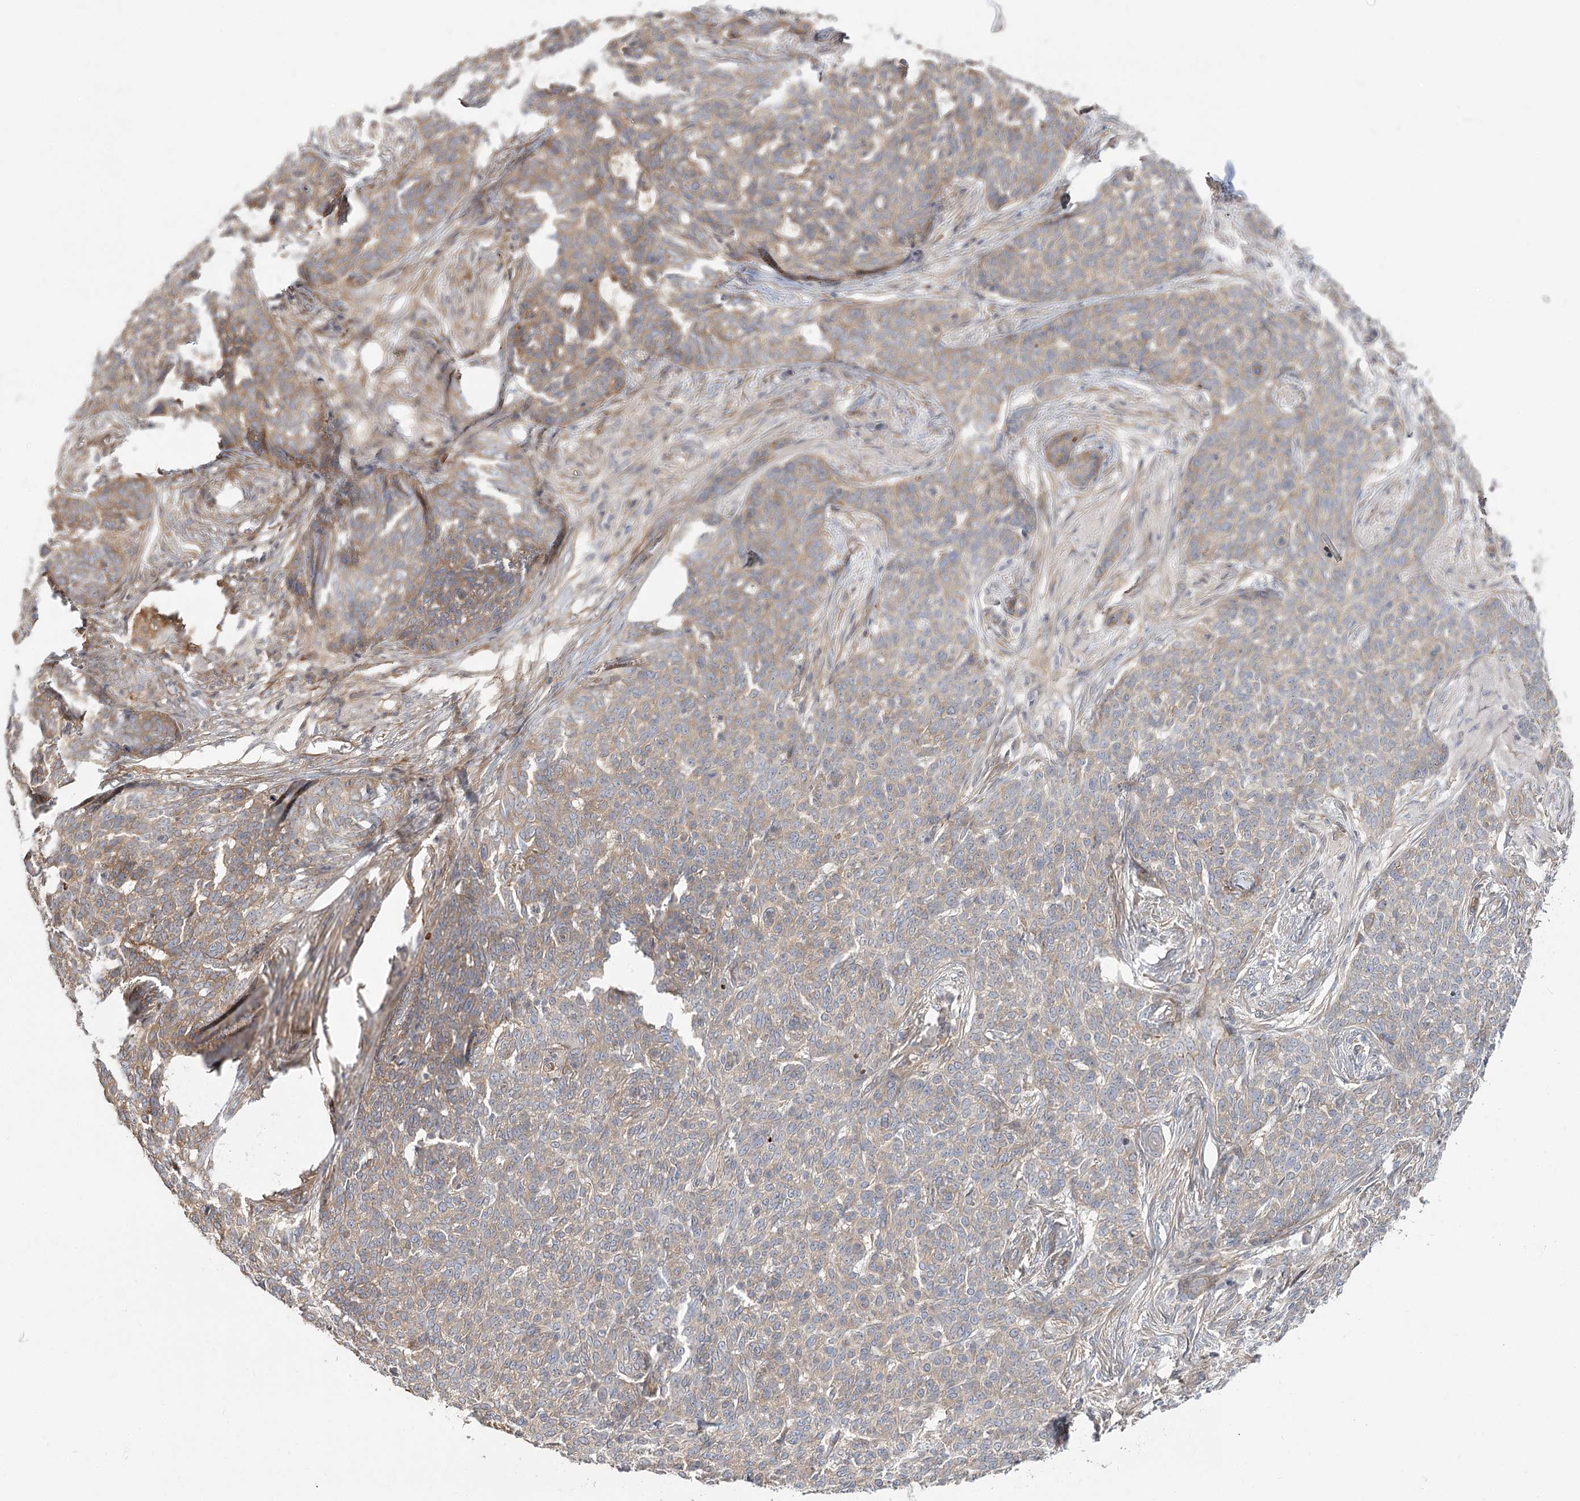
{"staining": {"intensity": "weak", "quantity": ">75%", "location": "cytoplasmic/membranous"}, "tissue": "skin cancer", "cell_type": "Tumor cells", "image_type": "cancer", "snomed": [{"axis": "morphology", "description": "Basal cell carcinoma"}, {"axis": "topography", "description": "Skin"}], "caption": "Tumor cells display low levels of weak cytoplasmic/membranous staining in about >75% of cells in human skin cancer (basal cell carcinoma). The staining is performed using DAB (3,3'-diaminobenzidine) brown chromogen to label protein expression. The nuclei are counter-stained blue using hematoxylin.", "gene": "GUCY2C", "patient": {"sex": "male", "age": 85}}